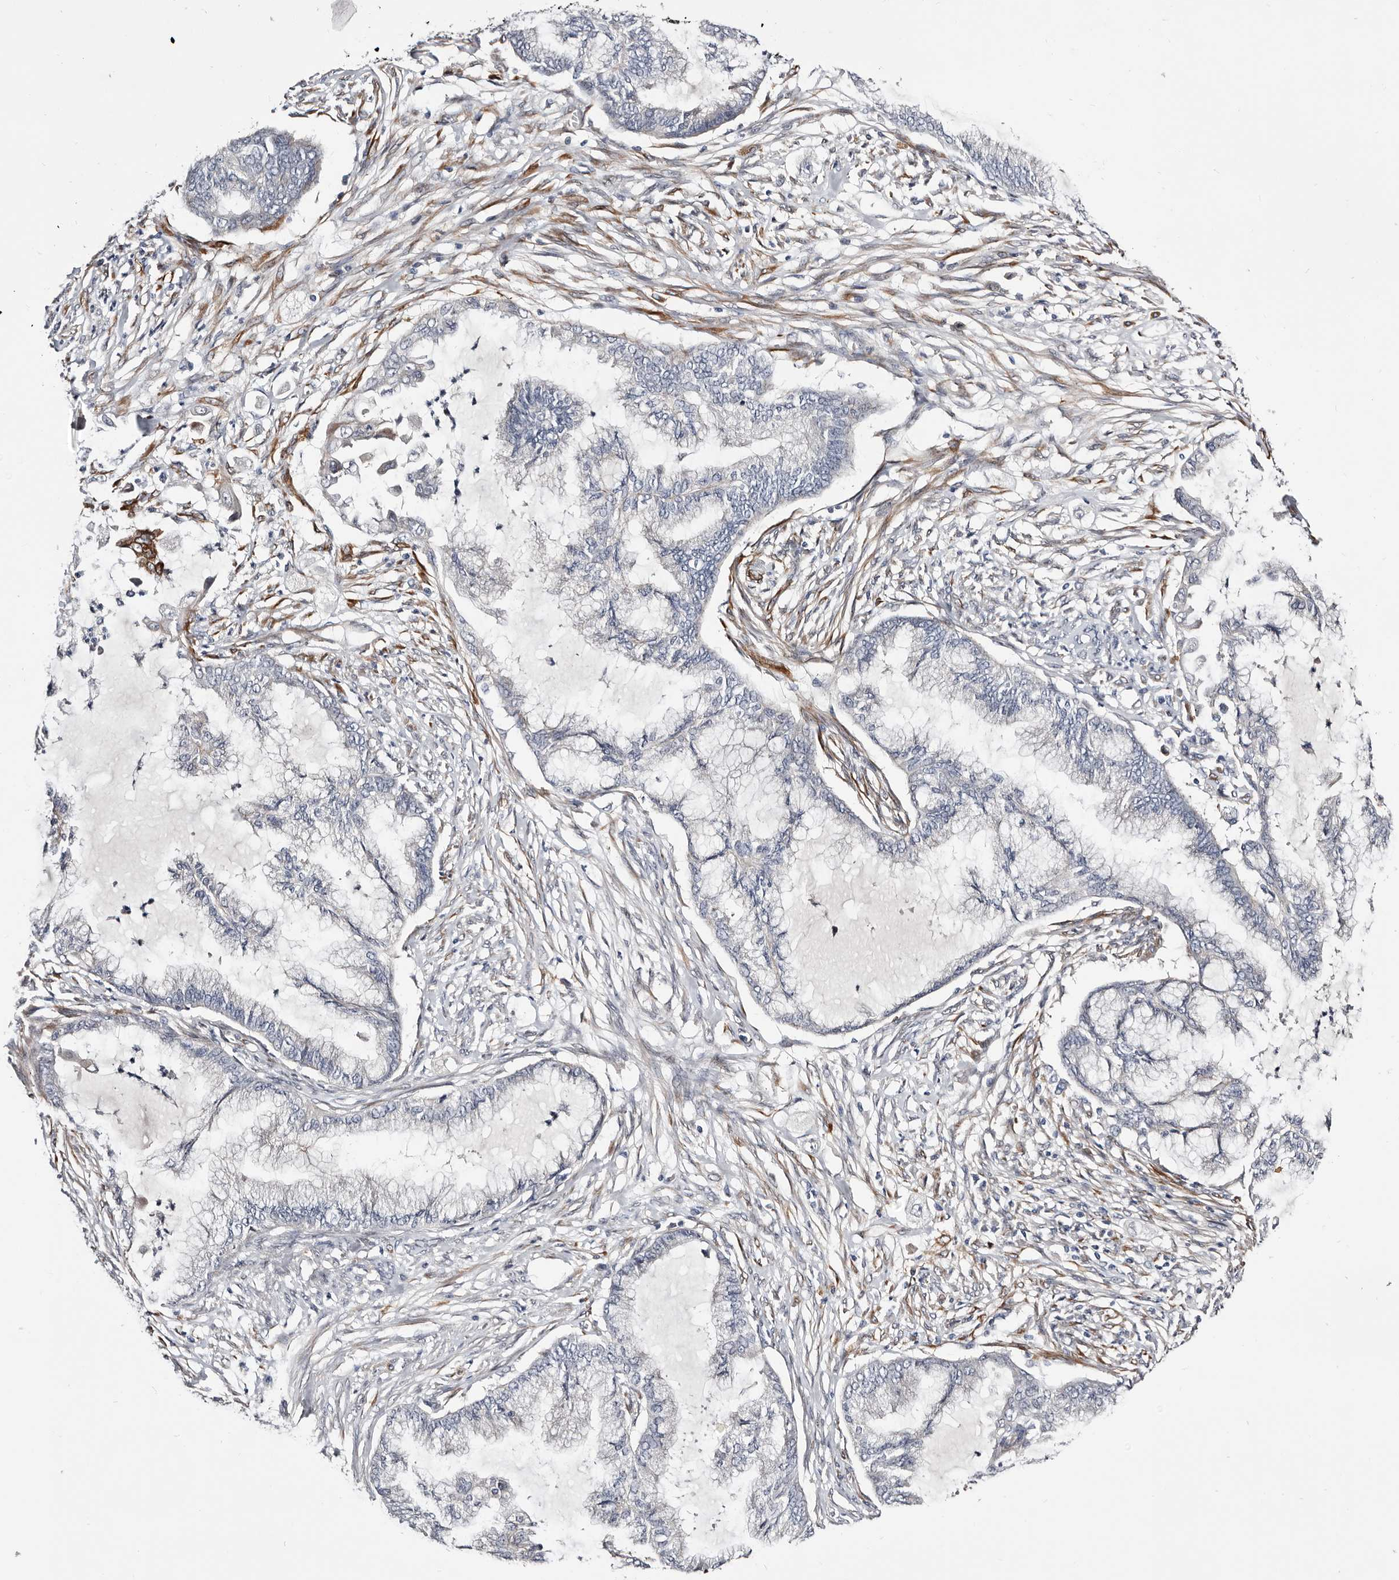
{"staining": {"intensity": "negative", "quantity": "none", "location": "none"}, "tissue": "endometrial cancer", "cell_type": "Tumor cells", "image_type": "cancer", "snomed": [{"axis": "morphology", "description": "Adenocarcinoma, NOS"}, {"axis": "topography", "description": "Endometrium"}], "caption": "Immunohistochemical staining of endometrial cancer exhibits no significant positivity in tumor cells. (Immunohistochemistry, brightfield microscopy, high magnification).", "gene": "USH1C", "patient": {"sex": "female", "age": 86}}